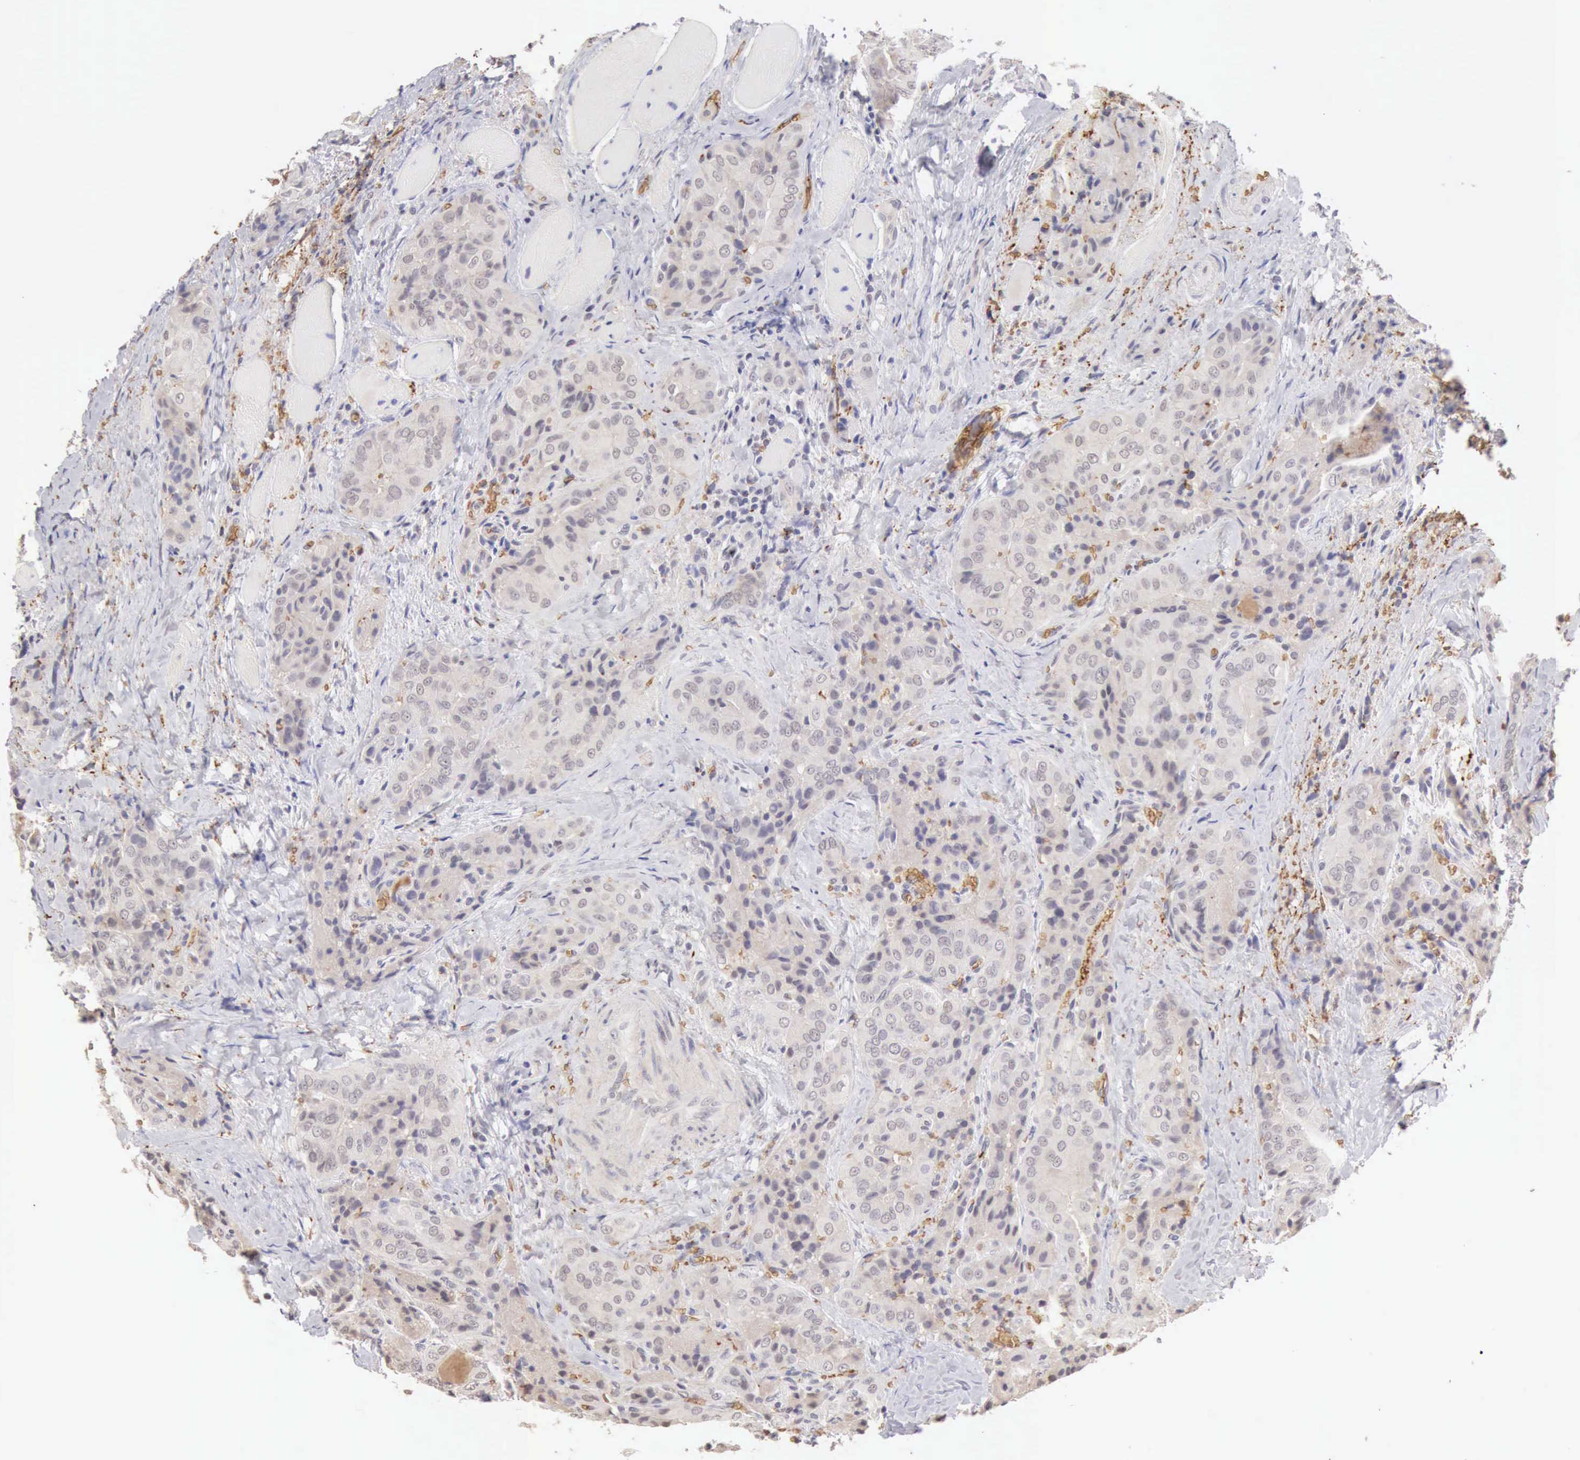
{"staining": {"intensity": "negative", "quantity": "none", "location": "none"}, "tissue": "thyroid cancer", "cell_type": "Tumor cells", "image_type": "cancer", "snomed": [{"axis": "morphology", "description": "Papillary adenocarcinoma, NOS"}, {"axis": "topography", "description": "Thyroid gland"}], "caption": "Micrograph shows no significant protein positivity in tumor cells of thyroid cancer (papillary adenocarcinoma). (DAB IHC visualized using brightfield microscopy, high magnification).", "gene": "CFI", "patient": {"sex": "female", "age": 71}}